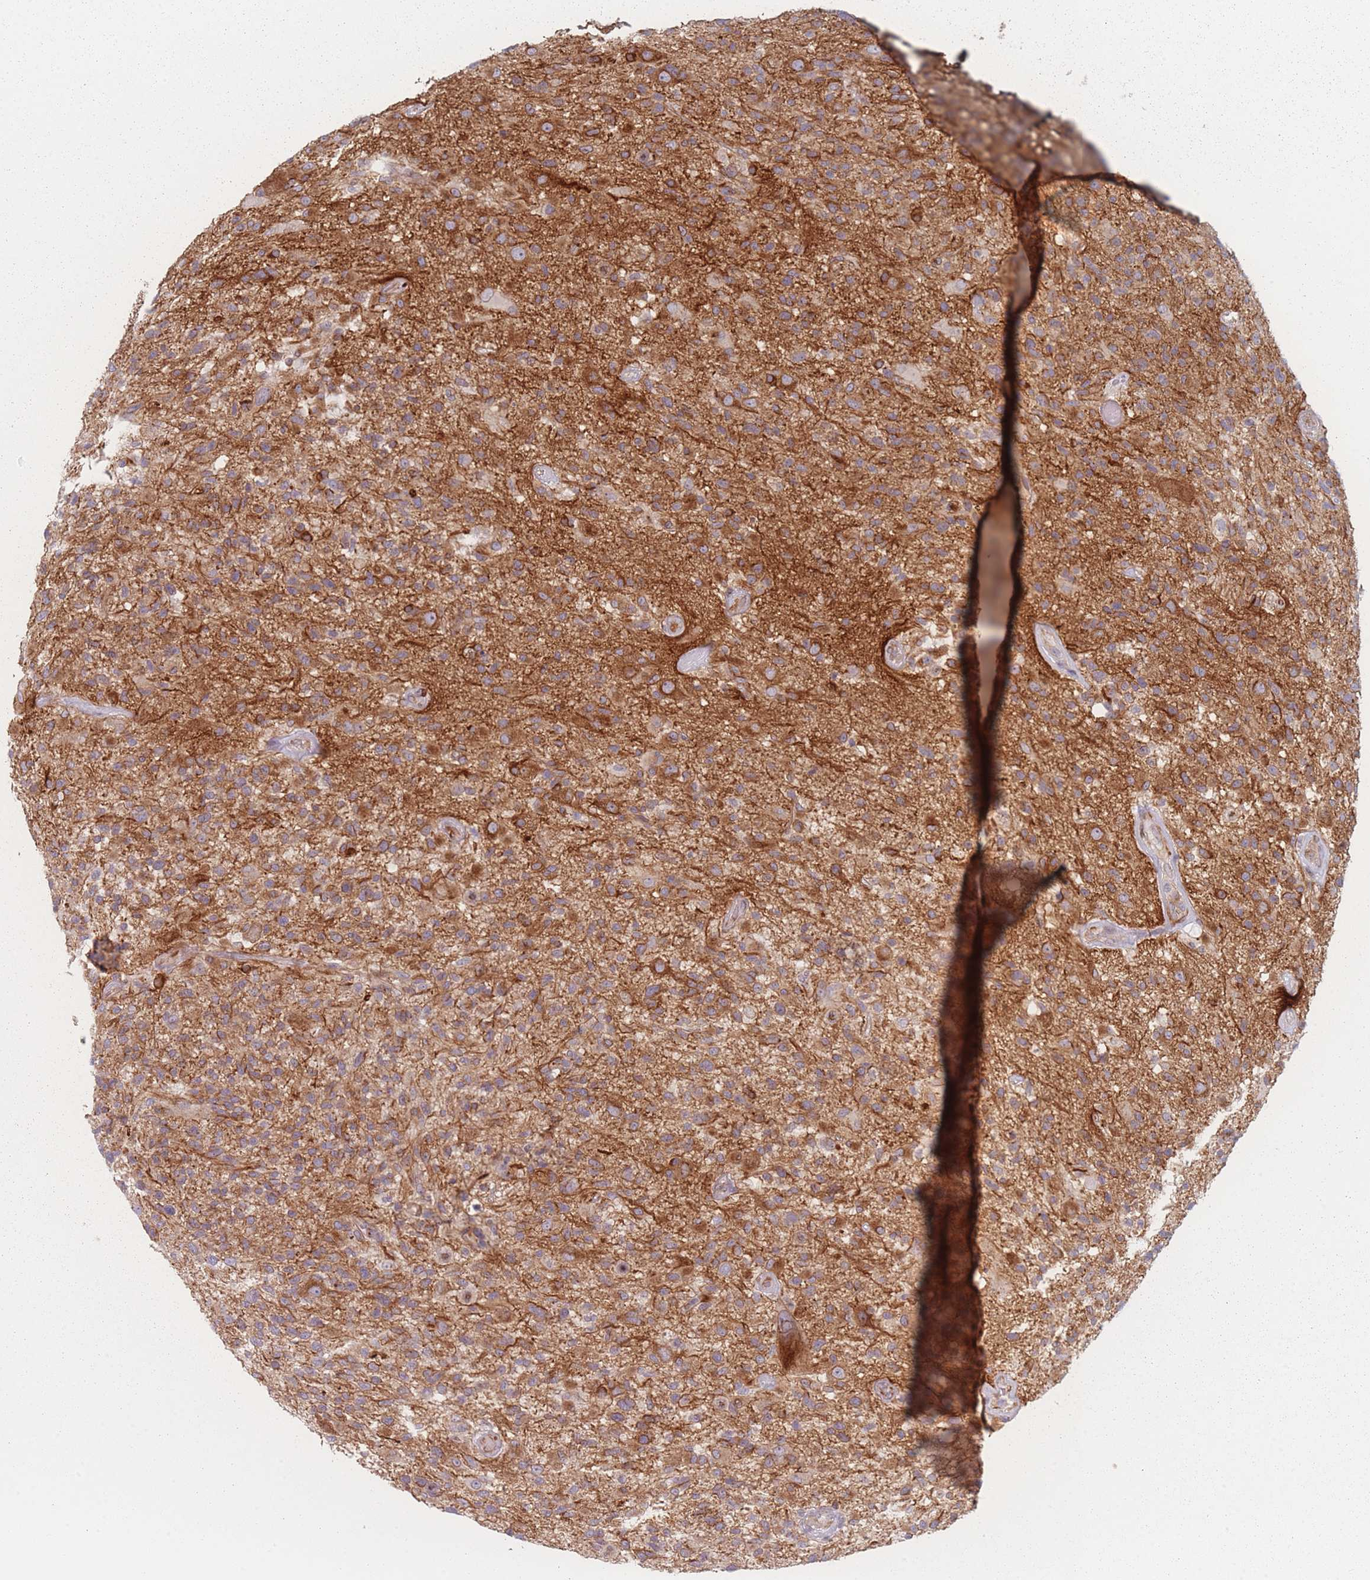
{"staining": {"intensity": "moderate", "quantity": ">75%", "location": "cytoplasmic/membranous"}, "tissue": "glioma", "cell_type": "Tumor cells", "image_type": "cancer", "snomed": [{"axis": "morphology", "description": "Glioma, malignant, High grade"}, {"axis": "morphology", "description": "Glioblastoma, NOS"}, {"axis": "topography", "description": "Brain"}], "caption": "Glioma stained with DAB immunohistochemistry (IHC) displays medium levels of moderate cytoplasmic/membranous positivity in about >75% of tumor cells.", "gene": "RNF4", "patient": {"sex": "male", "age": 60}}